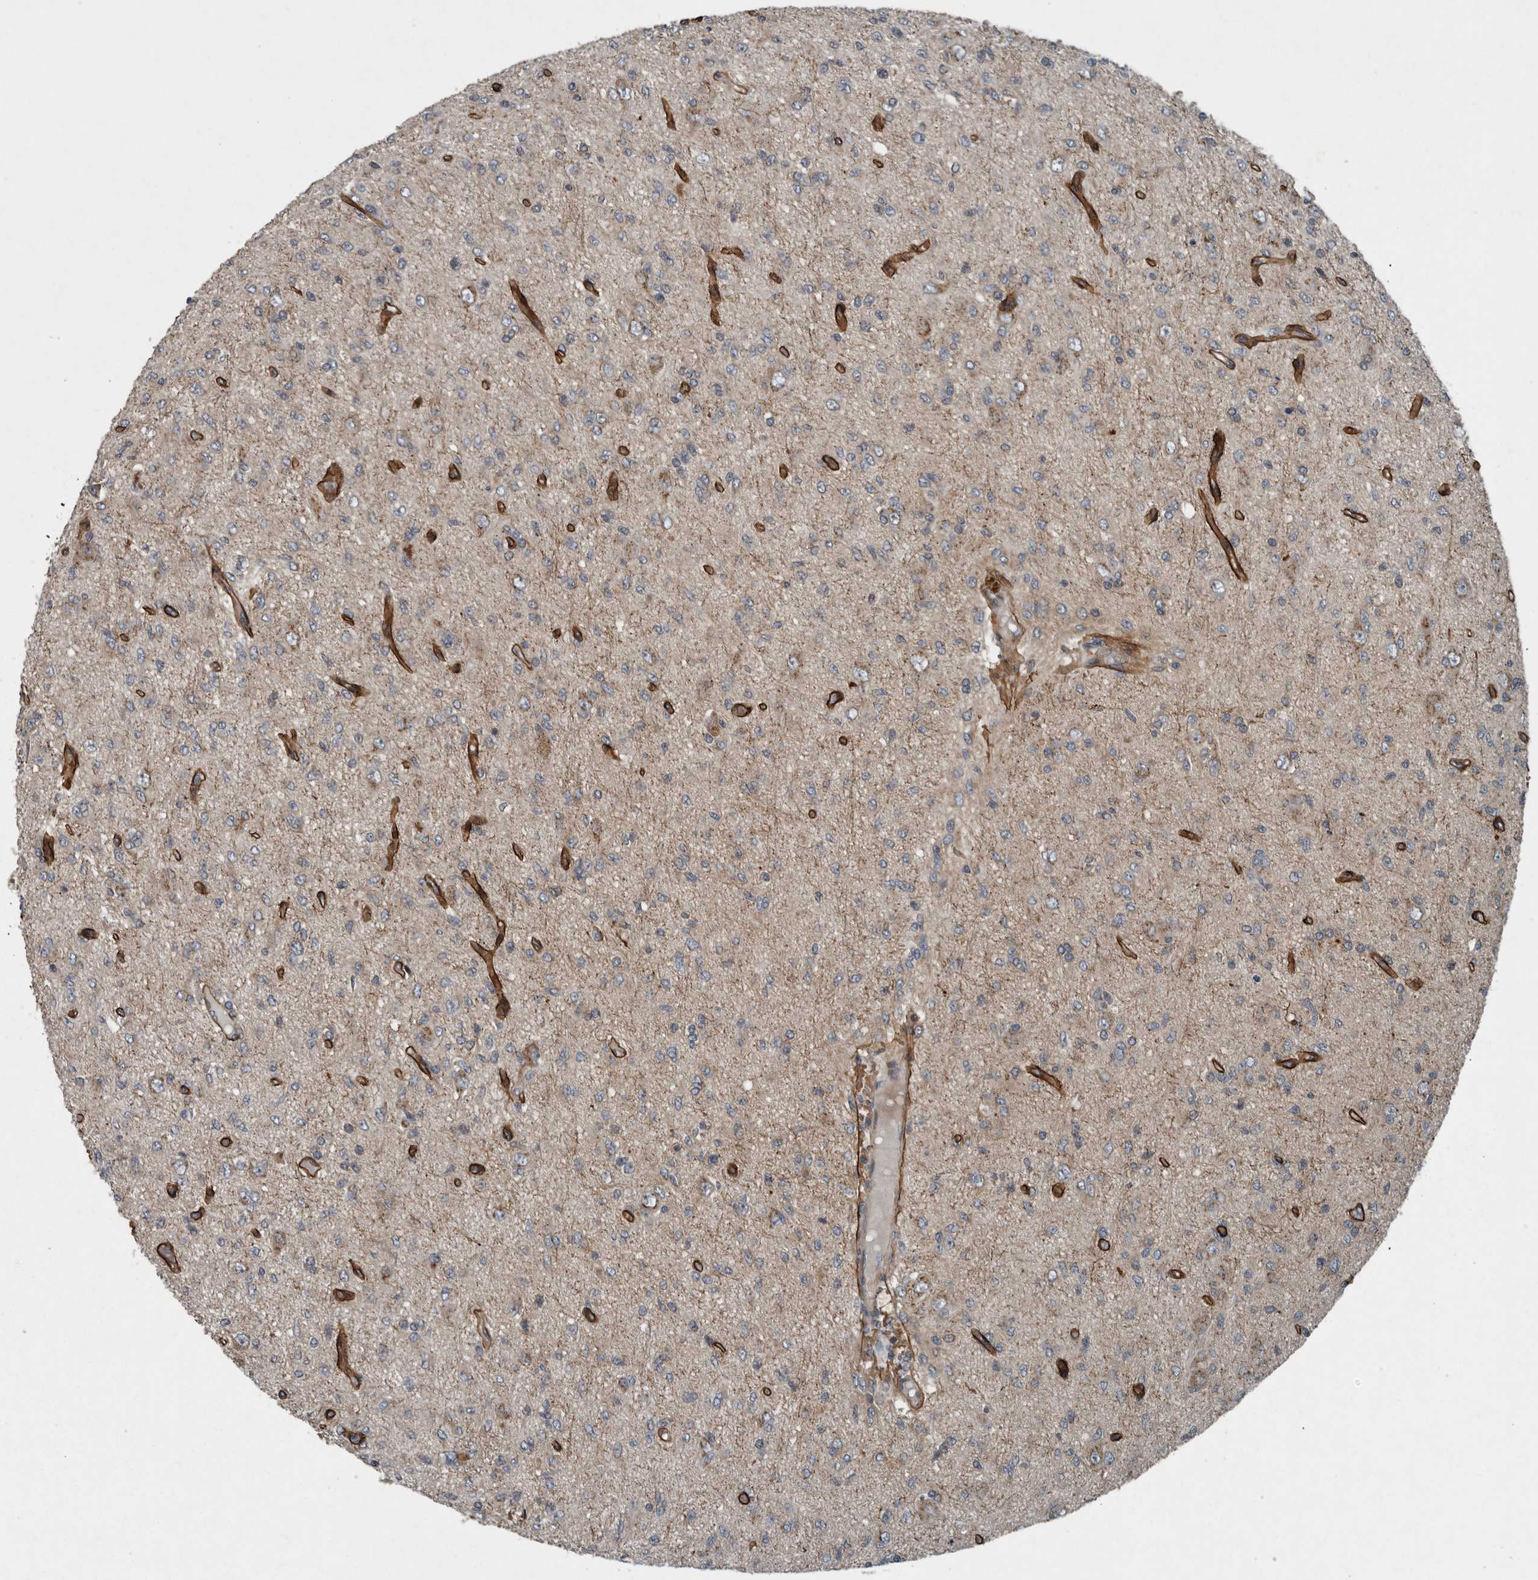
{"staining": {"intensity": "negative", "quantity": "none", "location": "none"}, "tissue": "glioma", "cell_type": "Tumor cells", "image_type": "cancer", "snomed": [{"axis": "morphology", "description": "Glioma, malignant, High grade"}, {"axis": "topography", "description": "Brain"}], "caption": "This micrograph is of malignant glioma (high-grade) stained with immunohistochemistry to label a protein in brown with the nuclei are counter-stained blue. There is no expression in tumor cells.", "gene": "ZNF345", "patient": {"sex": "female", "age": 59}}